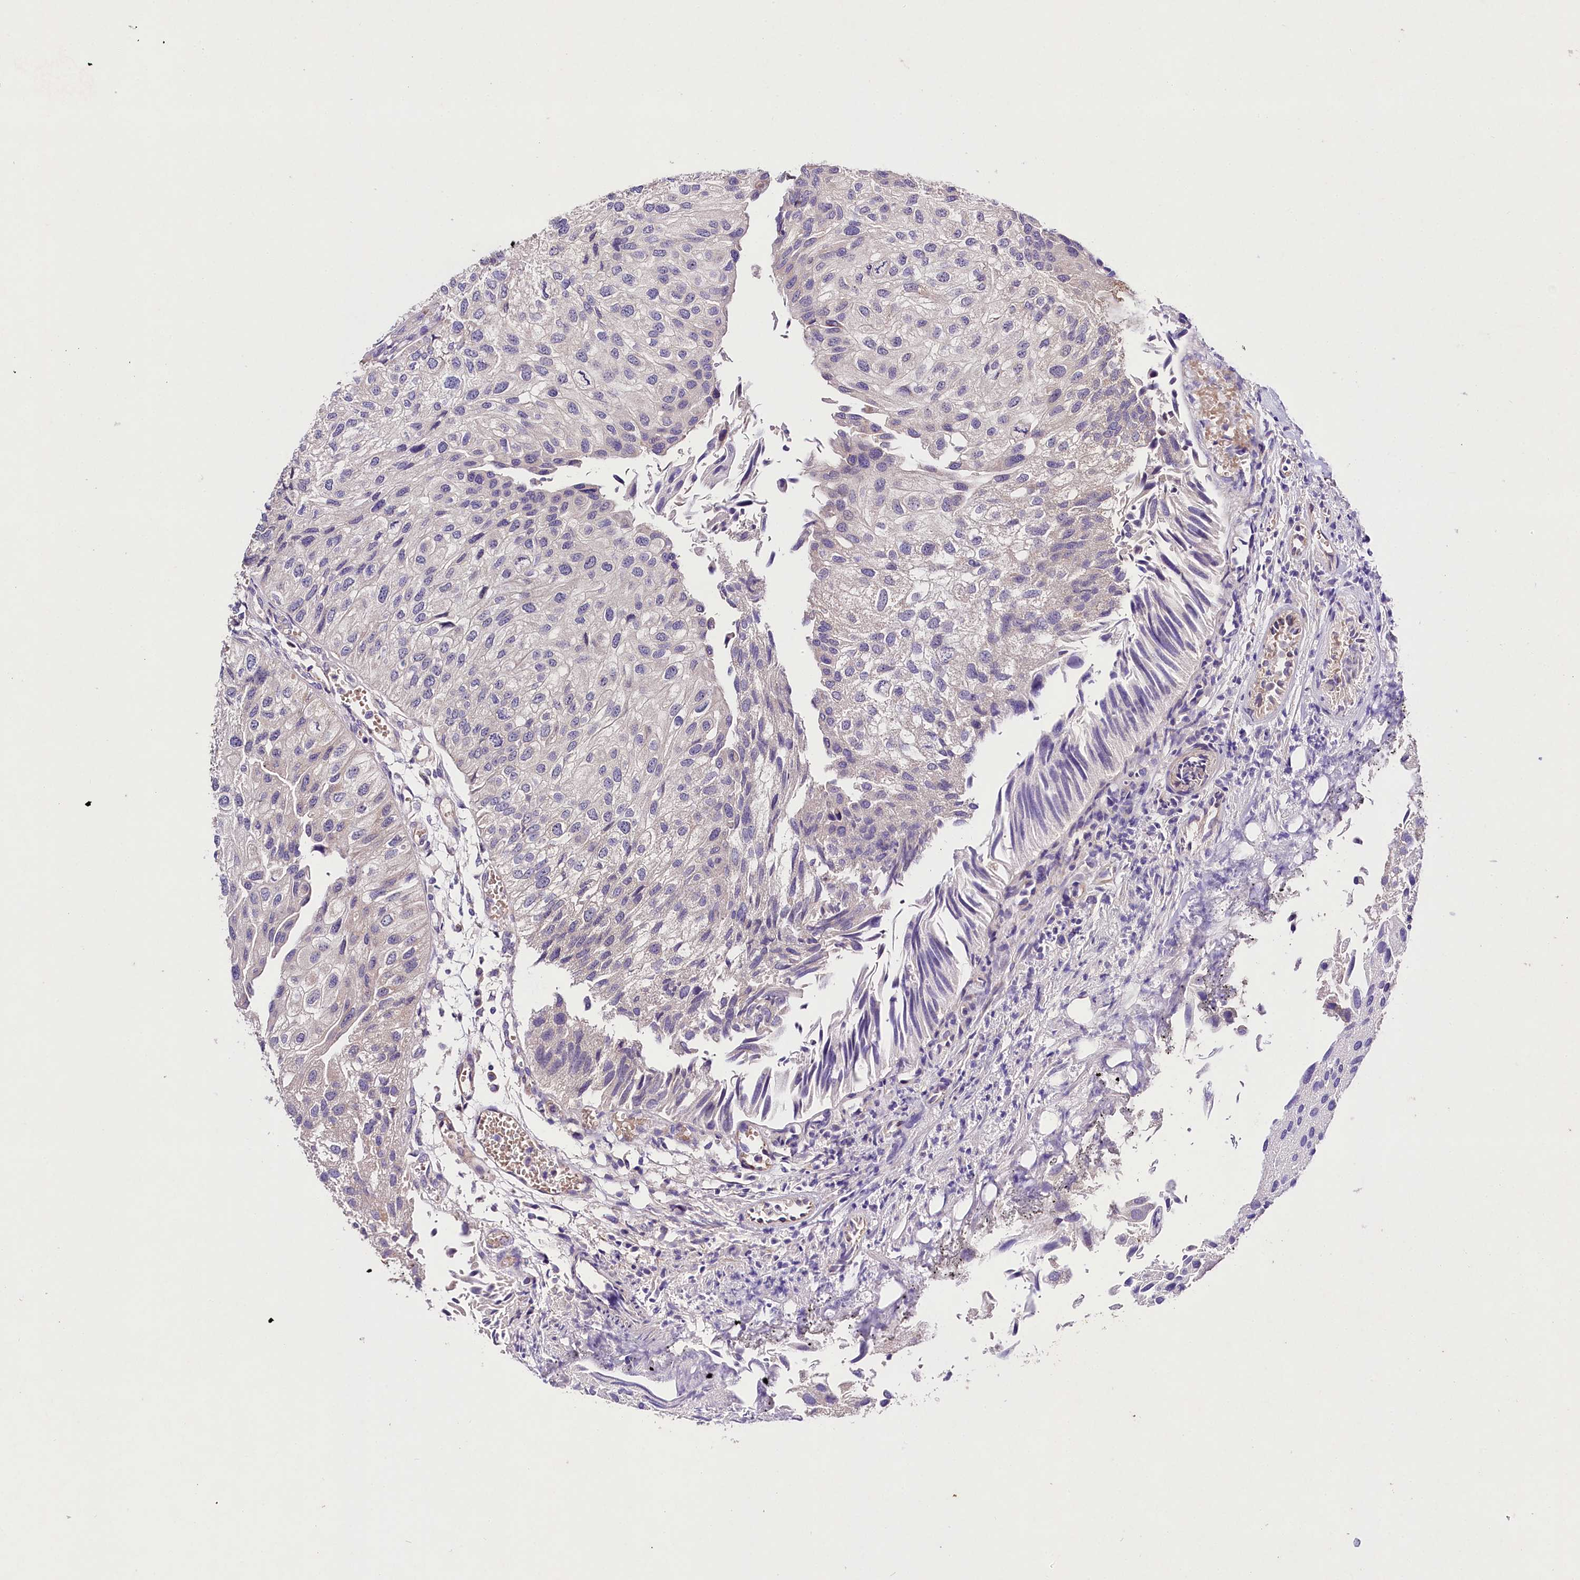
{"staining": {"intensity": "negative", "quantity": "none", "location": "none"}, "tissue": "urothelial cancer", "cell_type": "Tumor cells", "image_type": "cancer", "snomed": [{"axis": "morphology", "description": "Urothelial carcinoma, Low grade"}, {"axis": "topography", "description": "Urinary bladder"}], "caption": "Tumor cells are negative for brown protein staining in urothelial cancer.", "gene": "SLC7A1", "patient": {"sex": "female", "age": 89}}